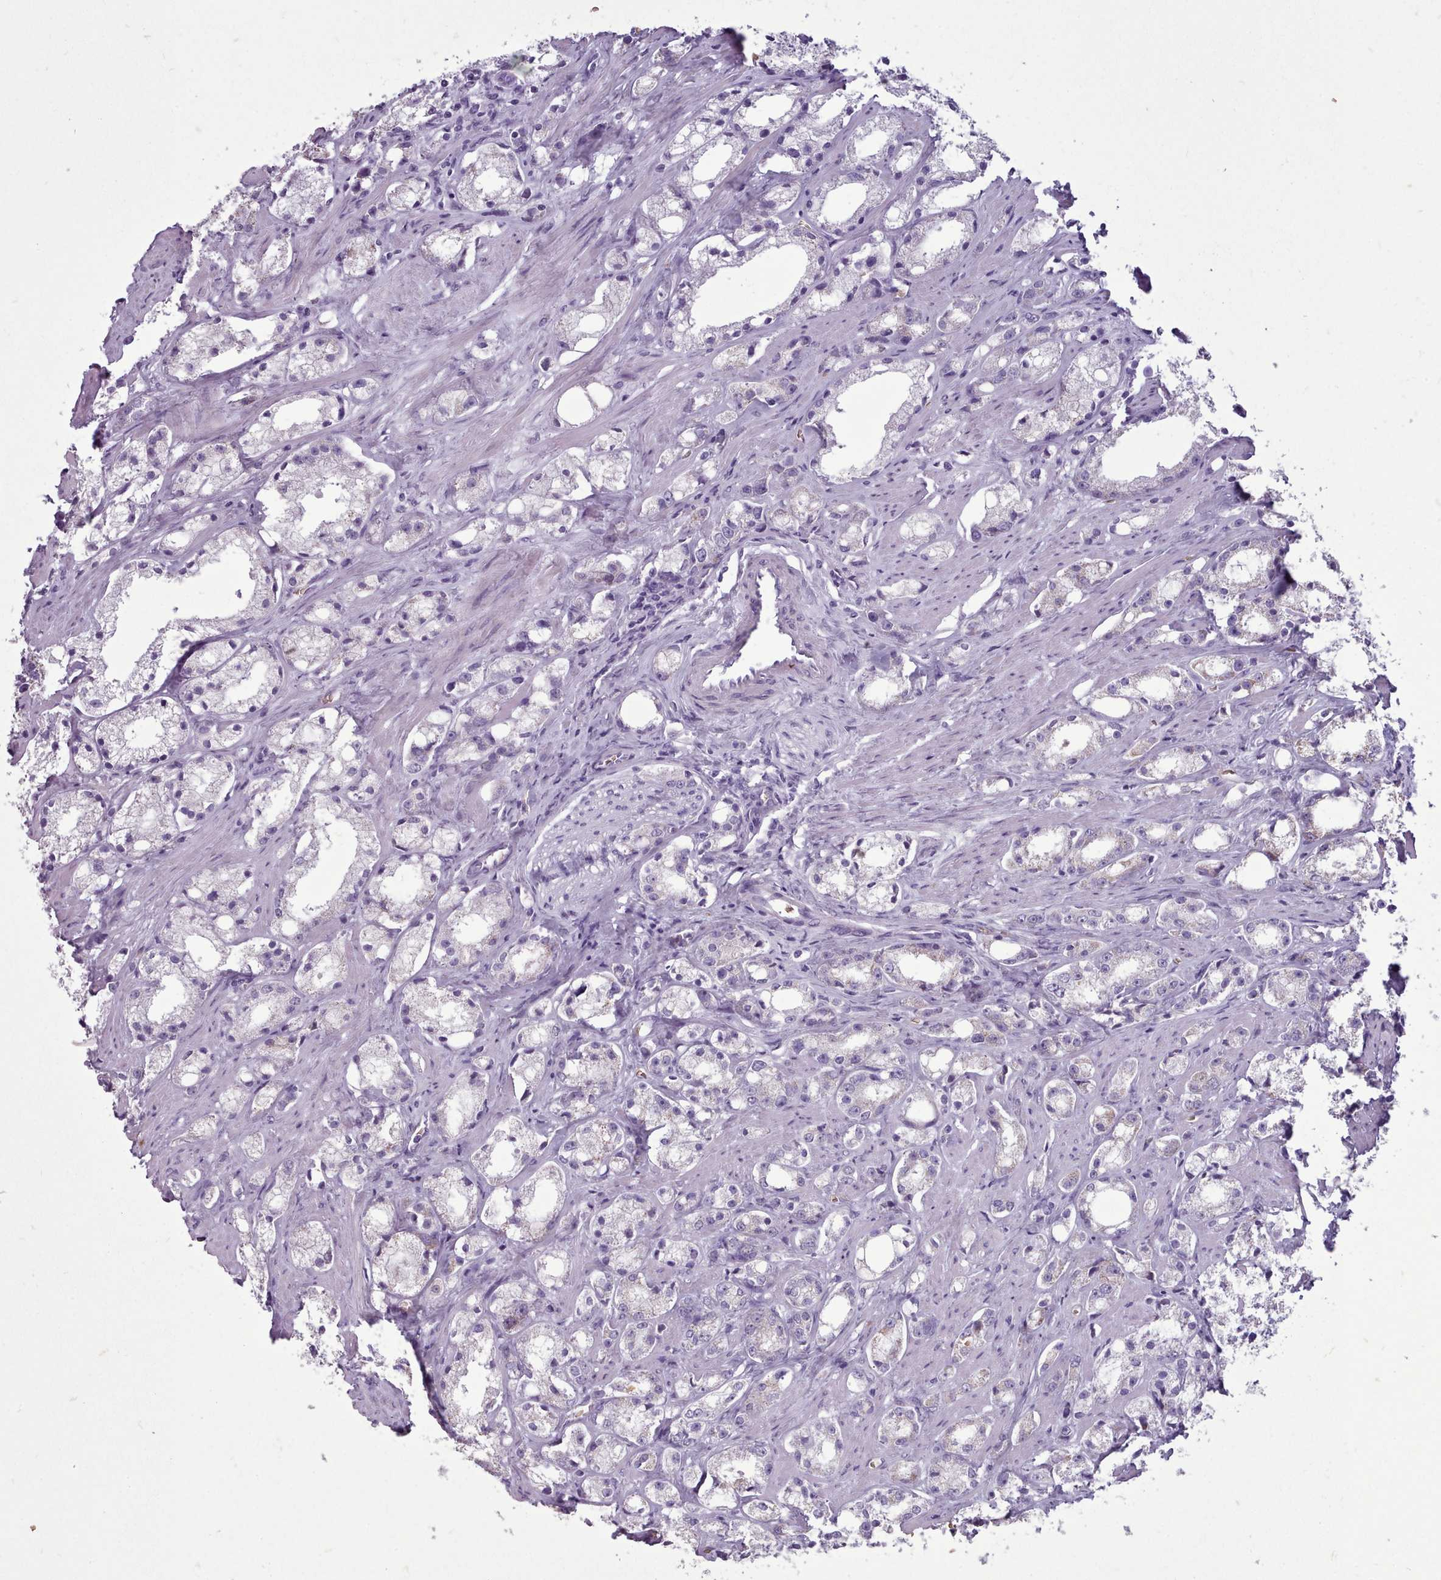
{"staining": {"intensity": "negative", "quantity": "none", "location": "none"}, "tissue": "prostate cancer", "cell_type": "Tumor cells", "image_type": "cancer", "snomed": [{"axis": "morphology", "description": "Adenocarcinoma, High grade"}, {"axis": "topography", "description": "Prostate"}], "caption": "An IHC micrograph of prostate cancer is shown. There is no staining in tumor cells of prostate cancer.", "gene": "AK4", "patient": {"sex": "male", "age": 66}}